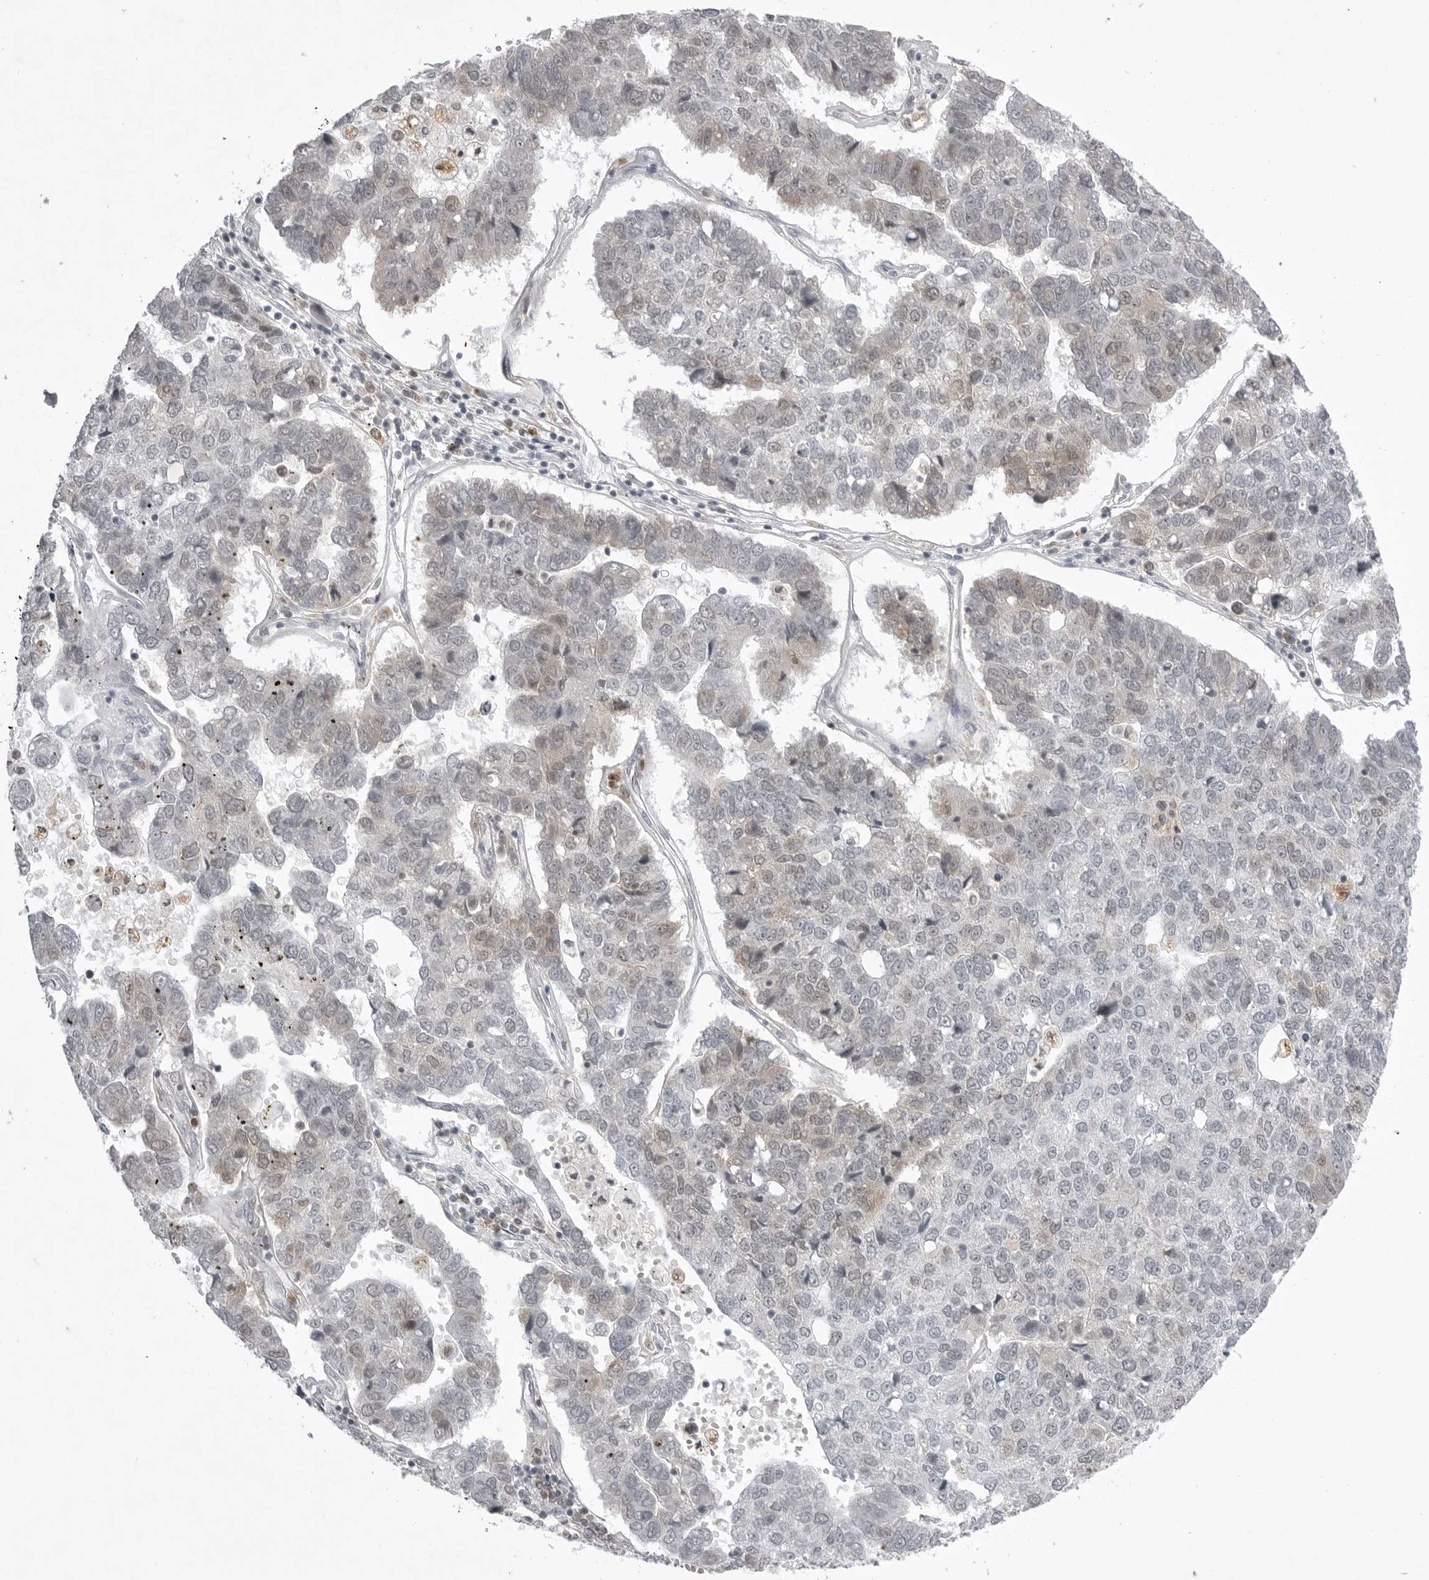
{"staining": {"intensity": "moderate", "quantity": "25%-75%", "location": "cytoplasmic/membranous"}, "tissue": "pancreatic cancer", "cell_type": "Tumor cells", "image_type": "cancer", "snomed": [{"axis": "morphology", "description": "Adenocarcinoma, NOS"}, {"axis": "topography", "description": "Pancreas"}], "caption": "An immunohistochemistry (IHC) micrograph of neoplastic tissue is shown. Protein staining in brown shows moderate cytoplasmic/membranous positivity in pancreatic cancer (adenocarcinoma) within tumor cells.", "gene": "RRM1", "patient": {"sex": "female", "age": 61}}